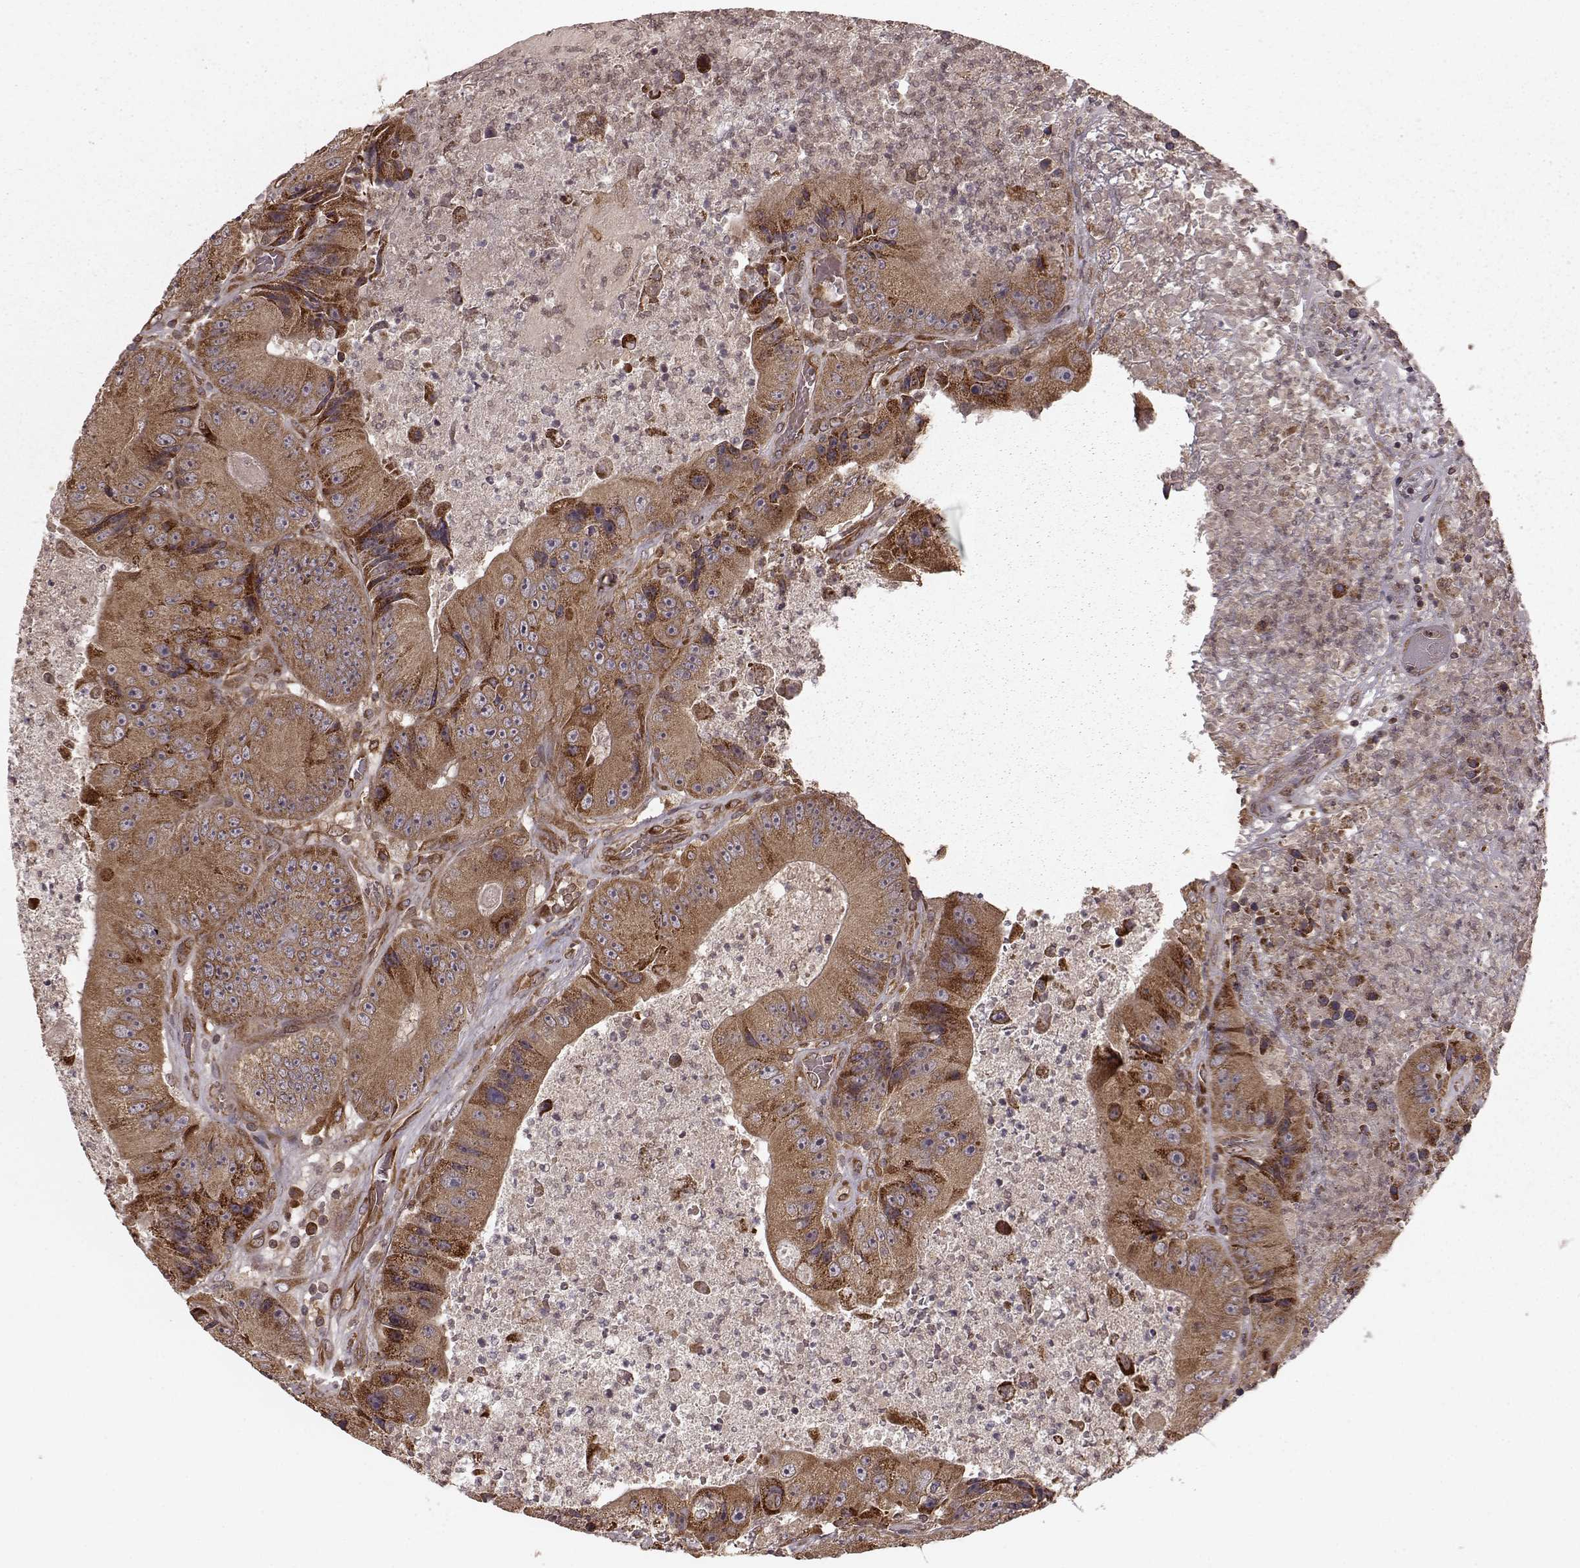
{"staining": {"intensity": "moderate", "quantity": ">75%", "location": "cytoplasmic/membranous"}, "tissue": "colorectal cancer", "cell_type": "Tumor cells", "image_type": "cancer", "snomed": [{"axis": "morphology", "description": "Adenocarcinoma, NOS"}, {"axis": "topography", "description": "Colon"}], "caption": "Protein expression analysis of colorectal adenocarcinoma exhibits moderate cytoplasmic/membranous staining in about >75% of tumor cells. Using DAB (brown) and hematoxylin (blue) stains, captured at high magnification using brightfield microscopy.", "gene": "AGPAT1", "patient": {"sex": "female", "age": 86}}